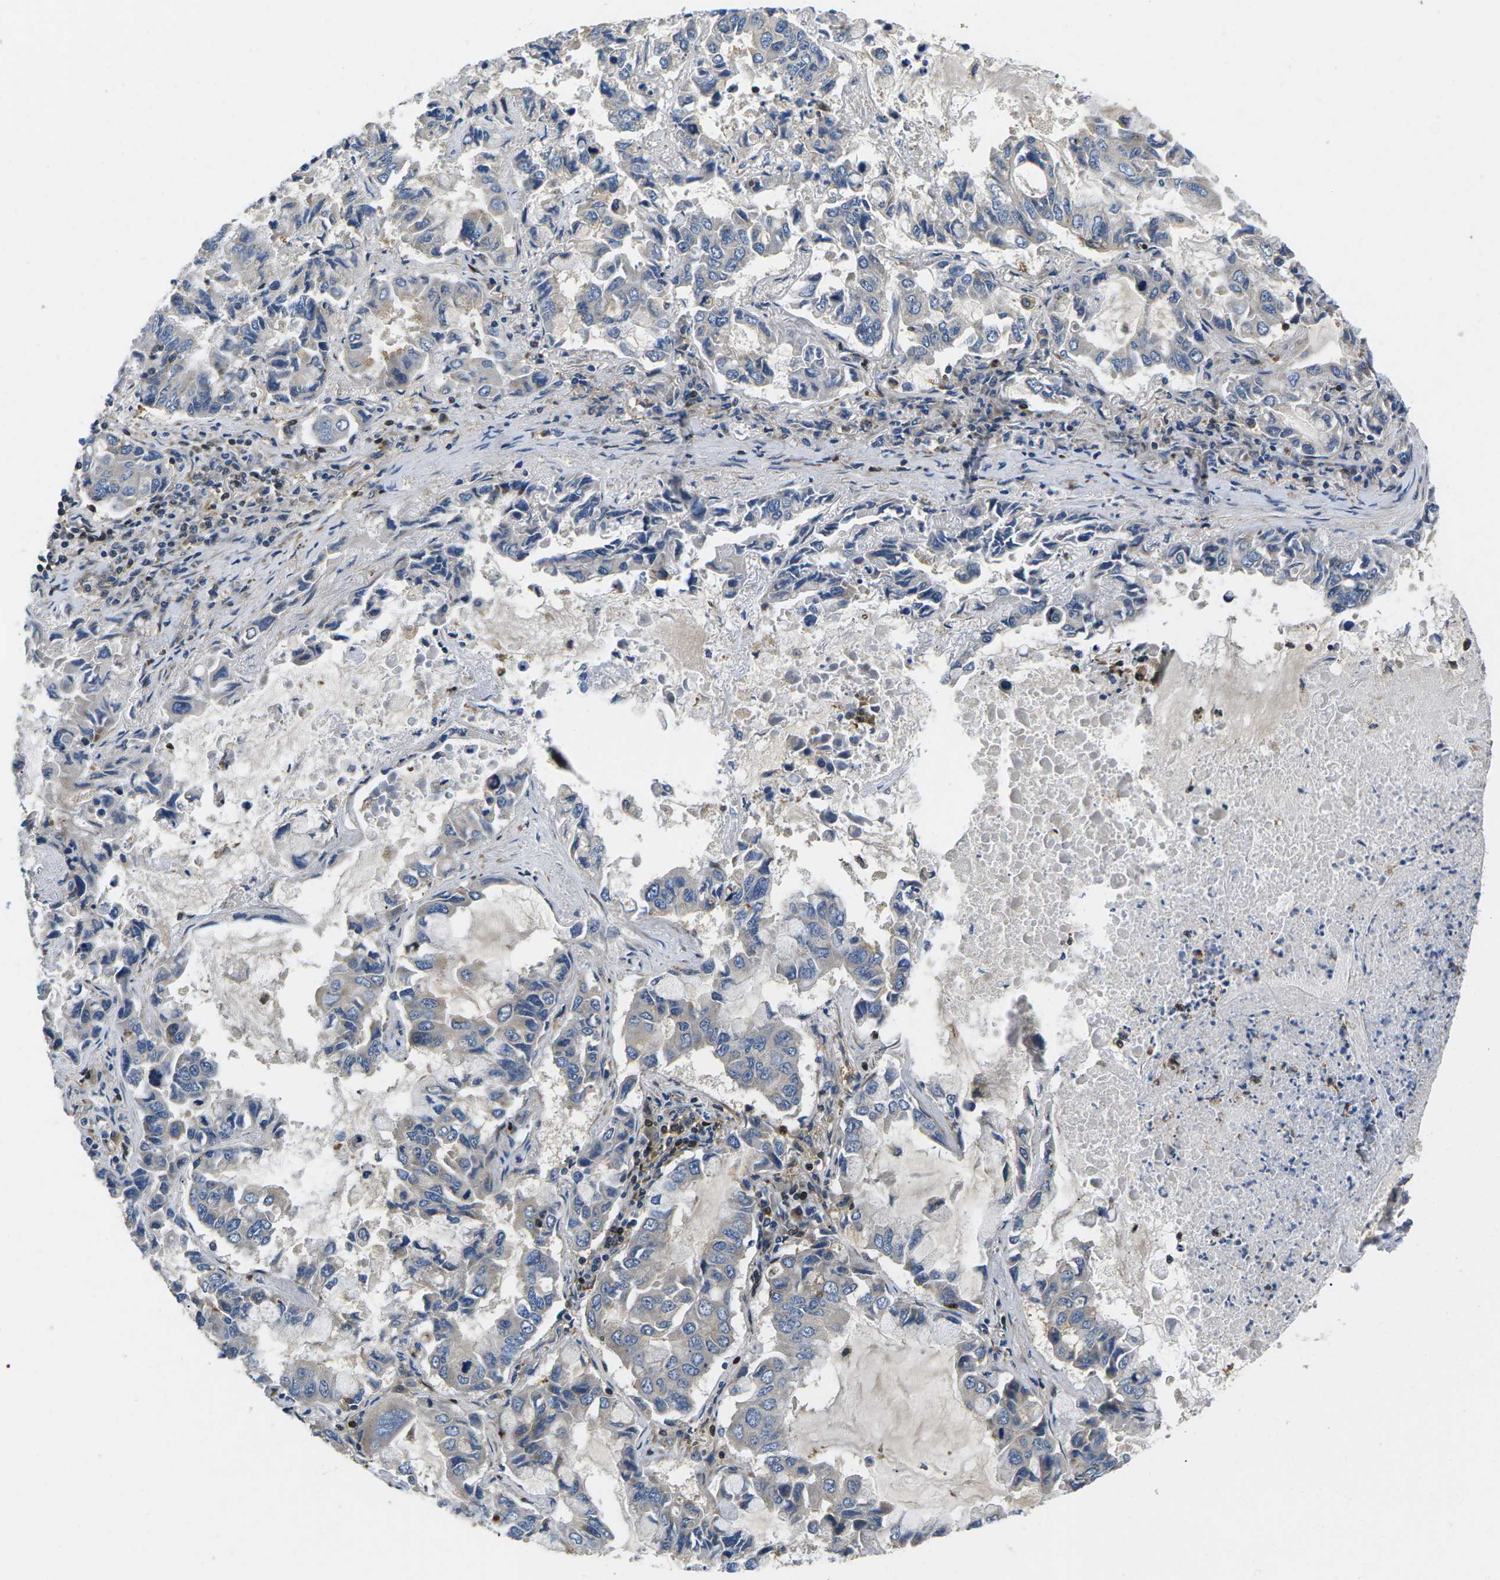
{"staining": {"intensity": "negative", "quantity": "none", "location": "none"}, "tissue": "lung cancer", "cell_type": "Tumor cells", "image_type": "cancer", "snomed": [{"axis": "morphology", "description": "Adenocarcinoma, NOS"}, {"axis": "topography", "description": "Lung"}], "caption": "DAB (3,3'-diaminobenzidine) immunohistochemical staining of human lung cancer displays no significant positivity in tumor cells. Brightfield microscopy of immunohistochemistry stained with DAB (brown) and hematoxylin (blue), captured at high magnification.", "gene": "PLCE1", "patient": {"sex": "male", "age": 64}}